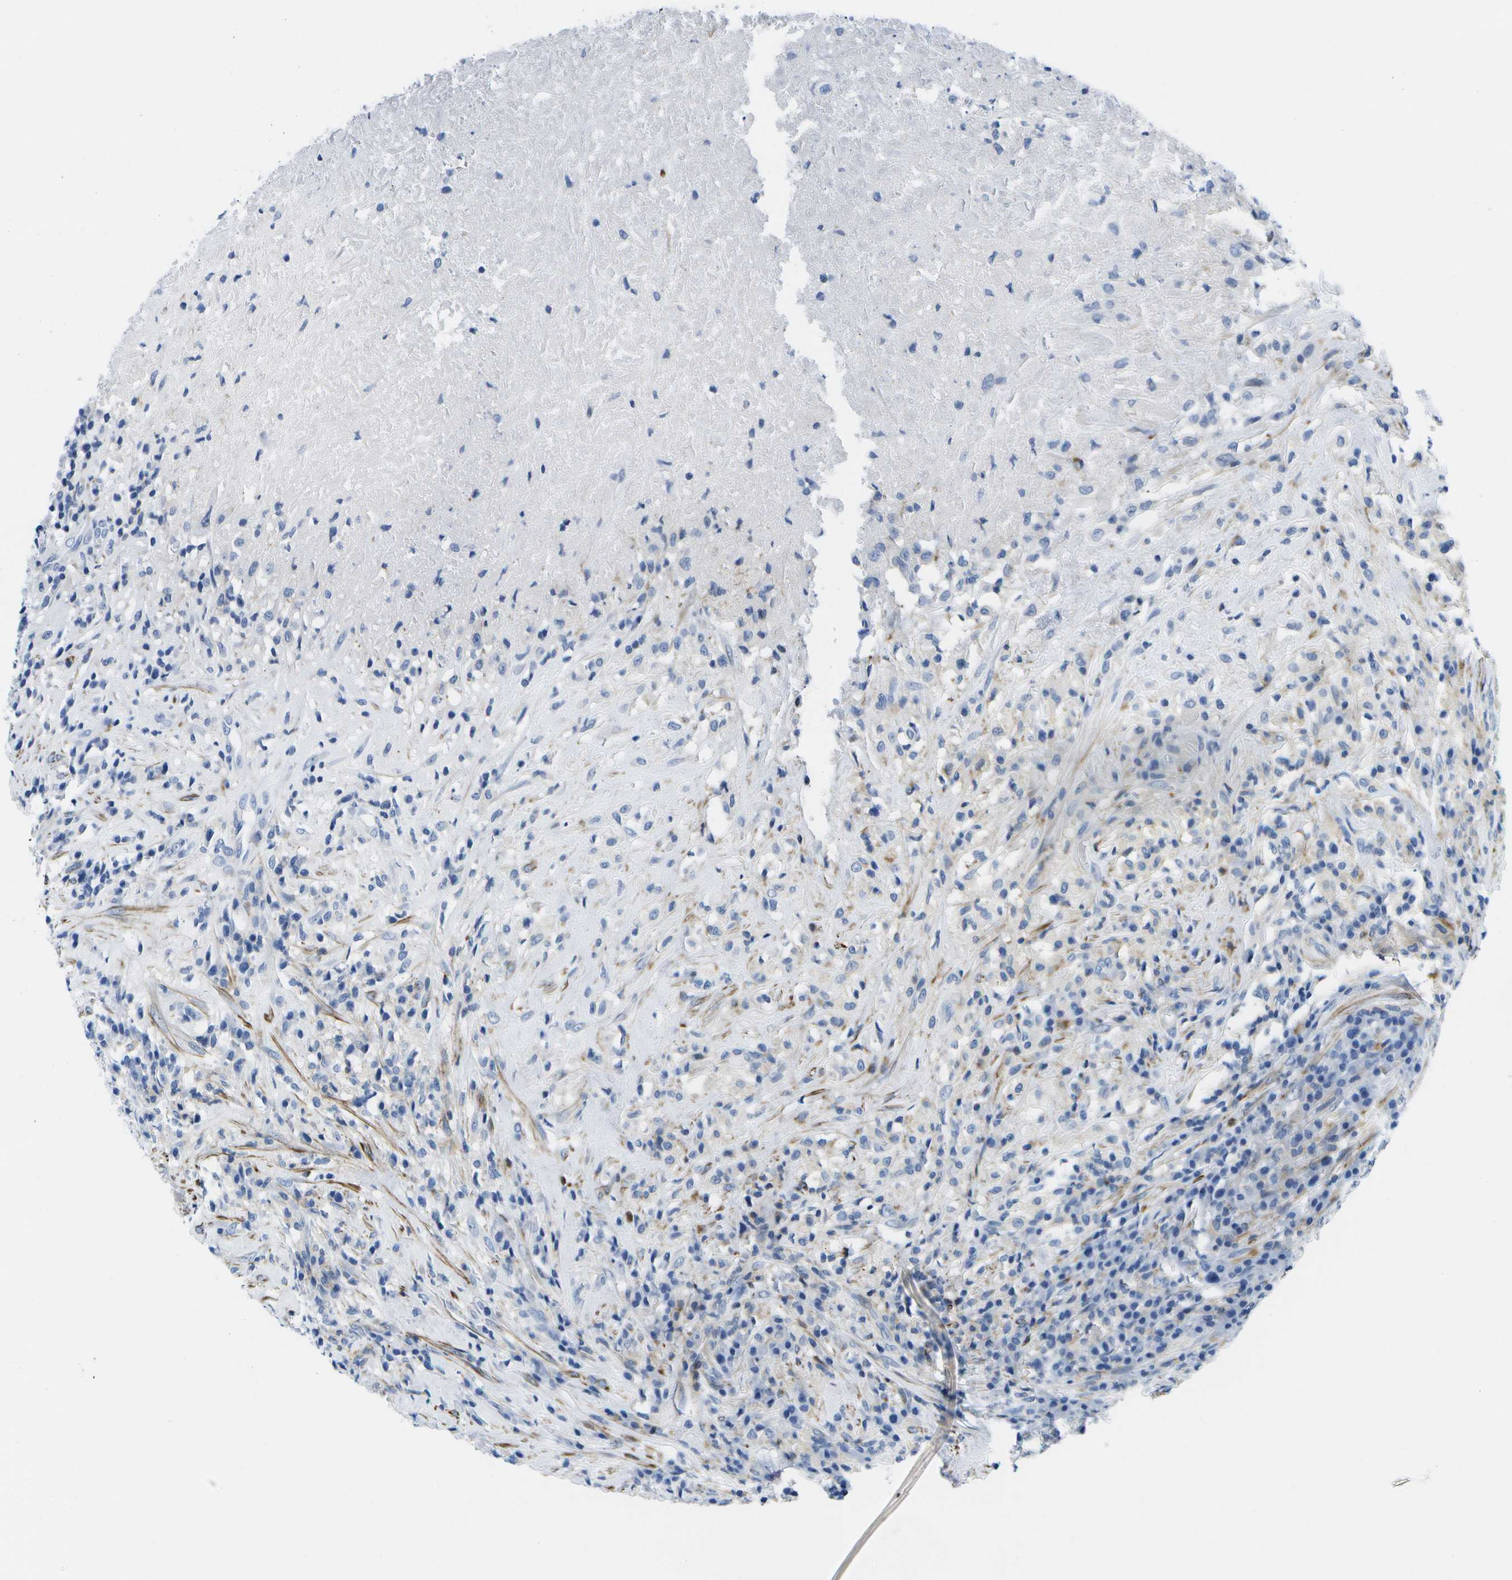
{"staining": {"intensity": "negative", "quantity": "none", "location": "none"}, "tissue": "testis cancer", "cell_type": "Tumor cells", "image_type": "cancer", "snomed": [{"axis": "morphology", "description": "Necrosis, NOS"}, {"axis": "morphology", "description": "Carcinoma, Embryonal, NOS"}, {"axis": "topography", "description": "Testis"}], "caption": "Testis cancer was stained to show a protein in brown. There is no significant positivity in tumor cells.", "gene": "ADGRG6", "patient": {"sex": "male", "age": 19}}